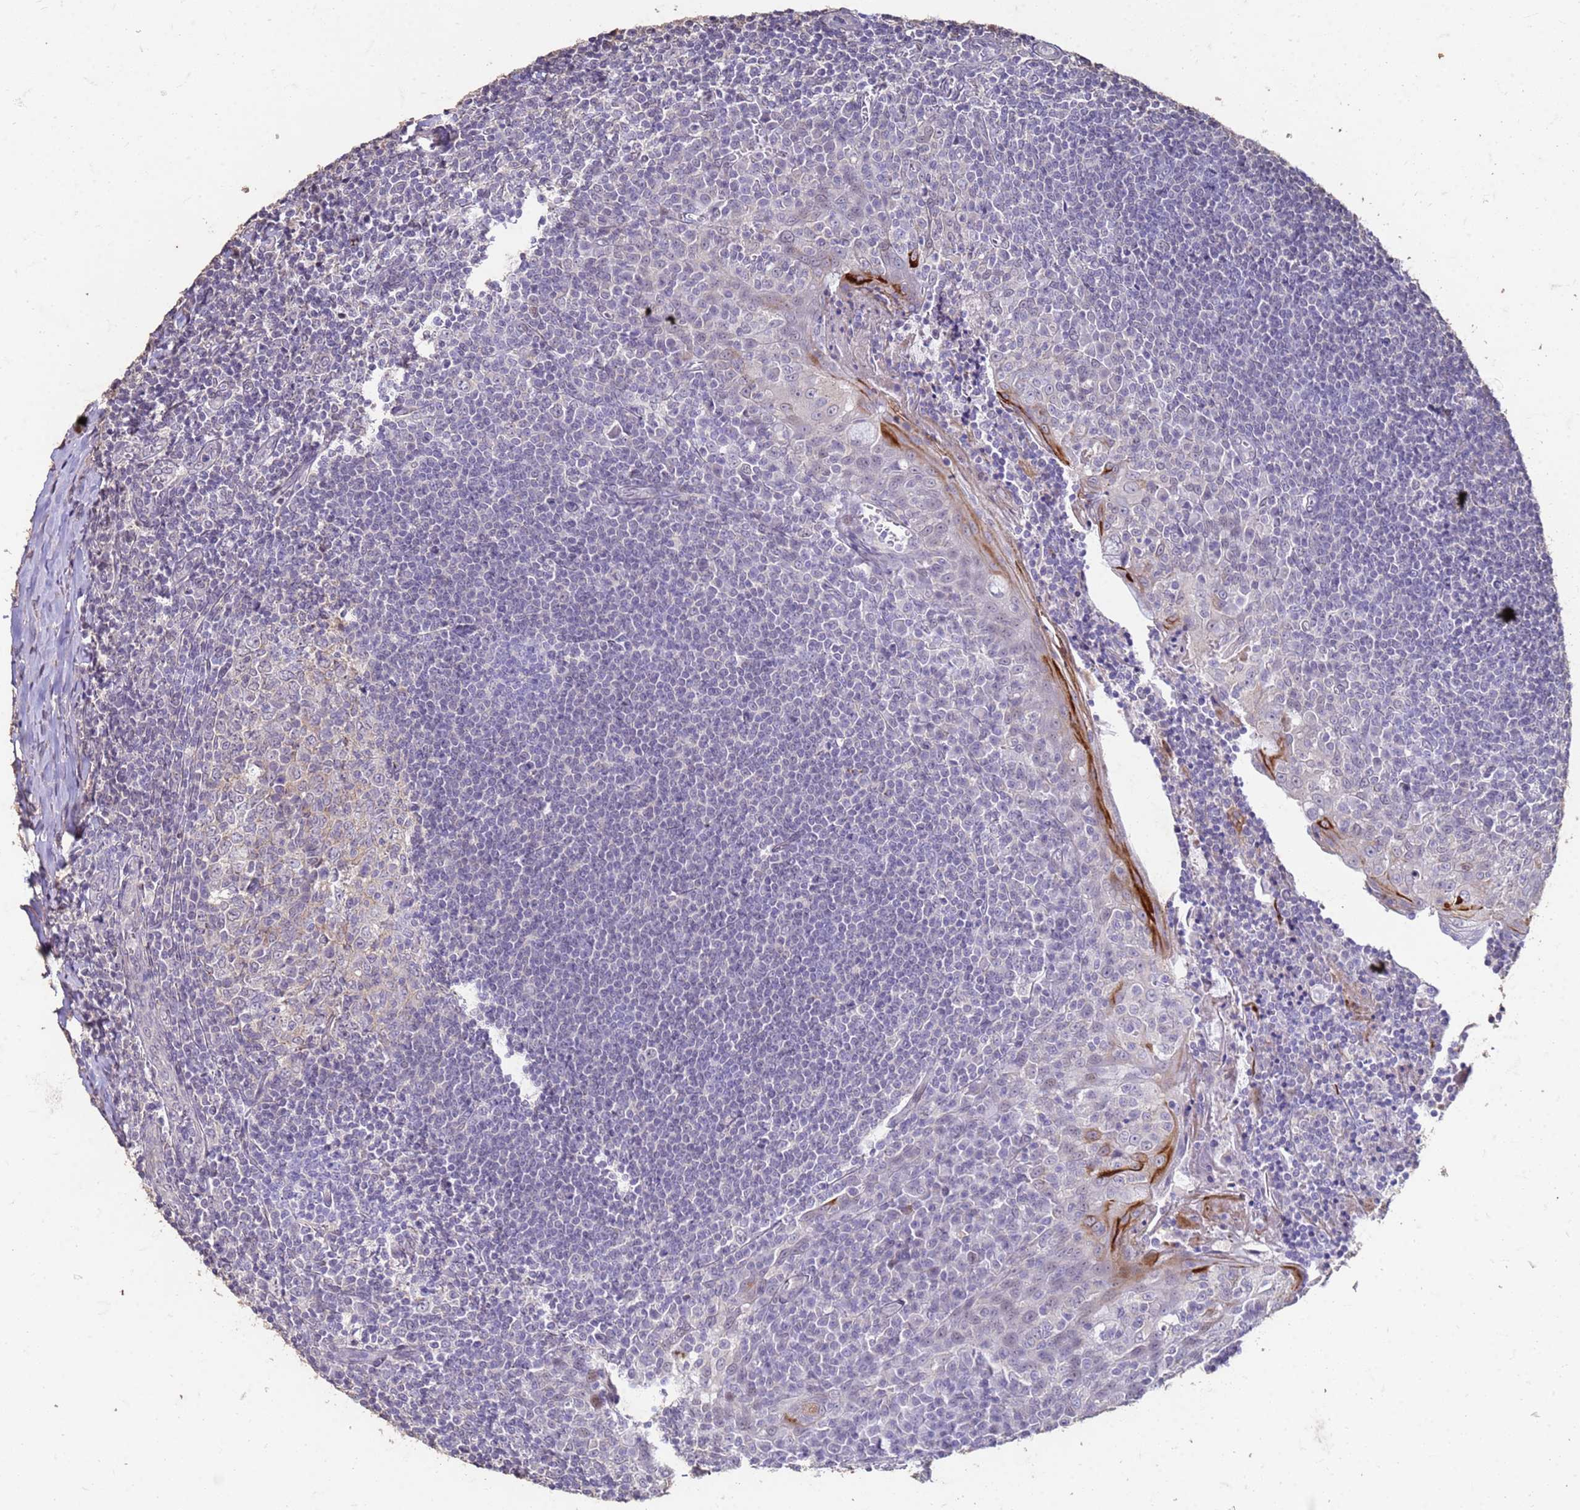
{"staining": {"intensity": "negative", "quantity": "none", "location": "none"}, "tissue": "tonsil", "cell_type": "Germinal center cells", "image_type": "normal", "snomed": [{"axis": "morphology", "description": "Normal tissue, NOS"}, {"axis": "topography", "description": "Tonsil"}], "caption": "There is no significant staining in germinal center cells of tonsil. (Immunohistochemistry (ihc), brightfield microscopy, high magnification).", "gene": "SLC25A15", "patient": {"sex": "male", "age": 27}}